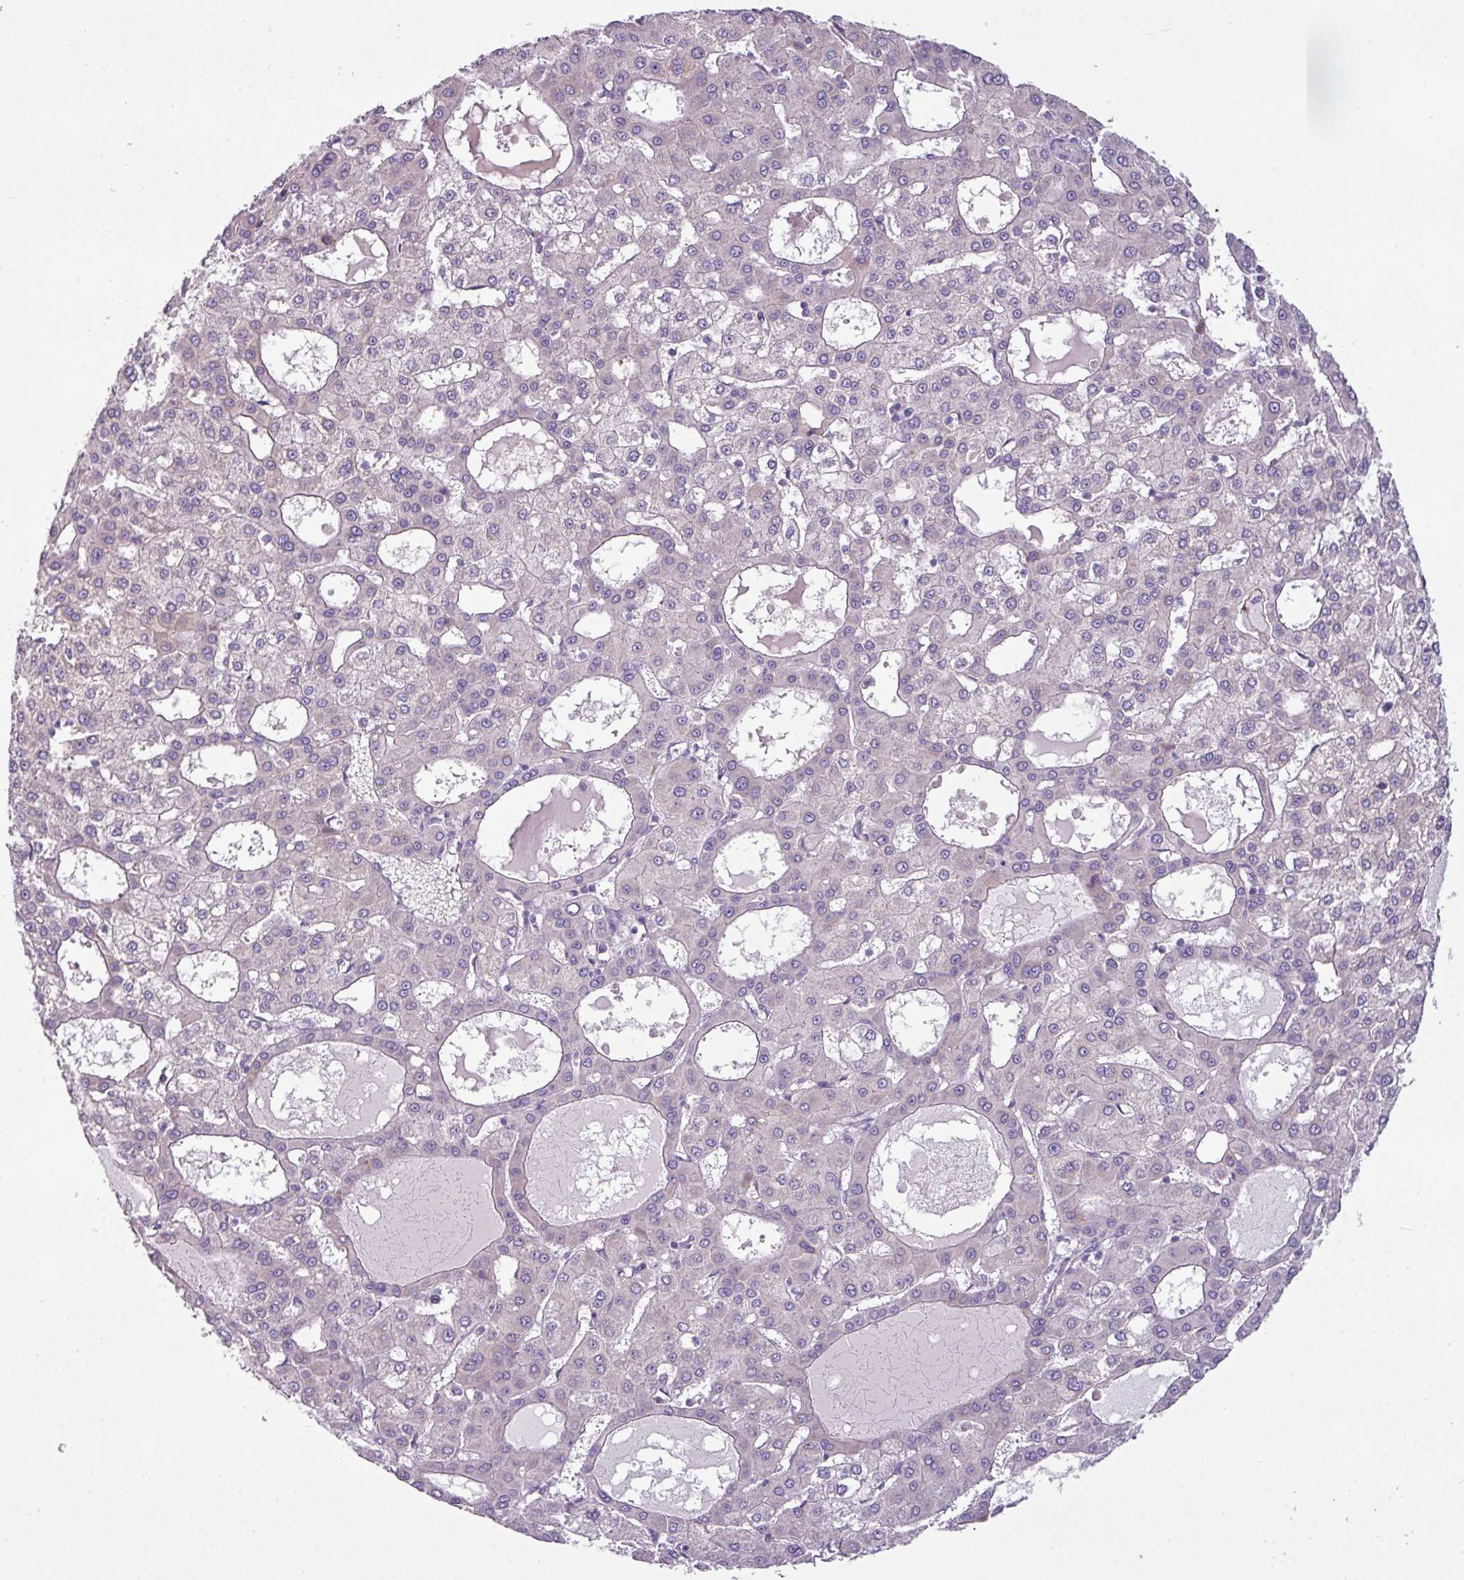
{"staining": {"intensity": "negative", "quantity": "none", "location": "none"}, "tissue": "liver cancer", "cell_type": "Tumor cells", "image_type": "cancer", "snomed": [{"axis": "morphology", "description": "Carcinoma, Hepatocellular, NOS"}, {"axis": "topography", "description": "Liver"}], "caption": "Liver cancer (hepatocellular carcinoma) stained for a protein using immunohistochemistry demonstrates no staining tumor cells.", "gene": "TMEM178B", "patient": {"sex": "male", "age": 47}}